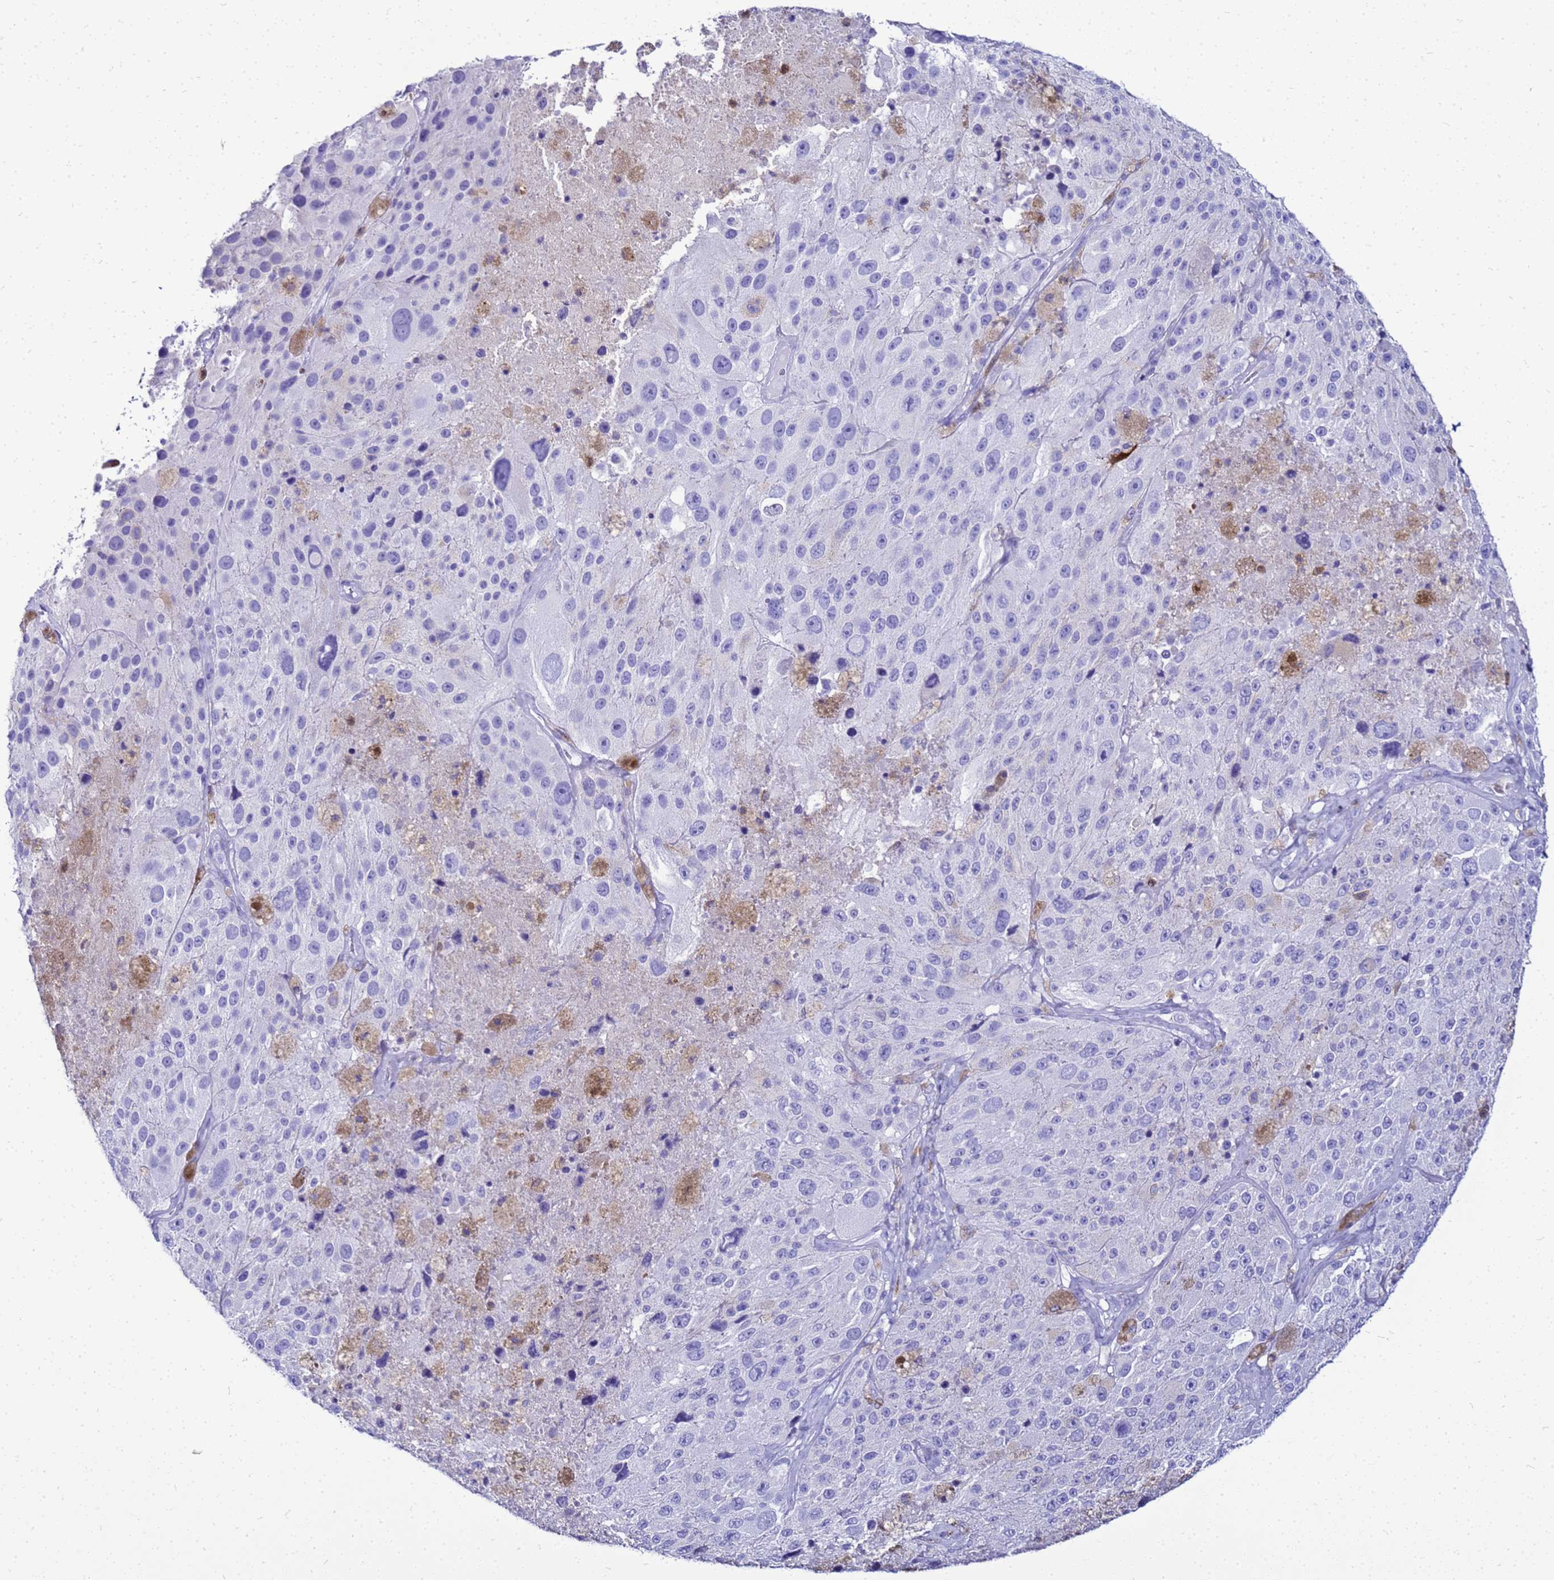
{"staining": {"intensity": "negative", "quantity": "none", "location": "none"}, "tissue": "melanoma", "cell_type": "Tumor cells", "image_type": "cancer", "snomed": [{"axis": "morphology", "description": "Malignant melanoma, Metastatic site"}, {"axis": "topography", "description": "Lymph node"}], "caption": "Photomicrograph shows no protein staining in tumor cells of malignant melanoma (metastatic site) tissue.", "gene": "CSTA", "patient": {"sex": "male", "age": 62}}